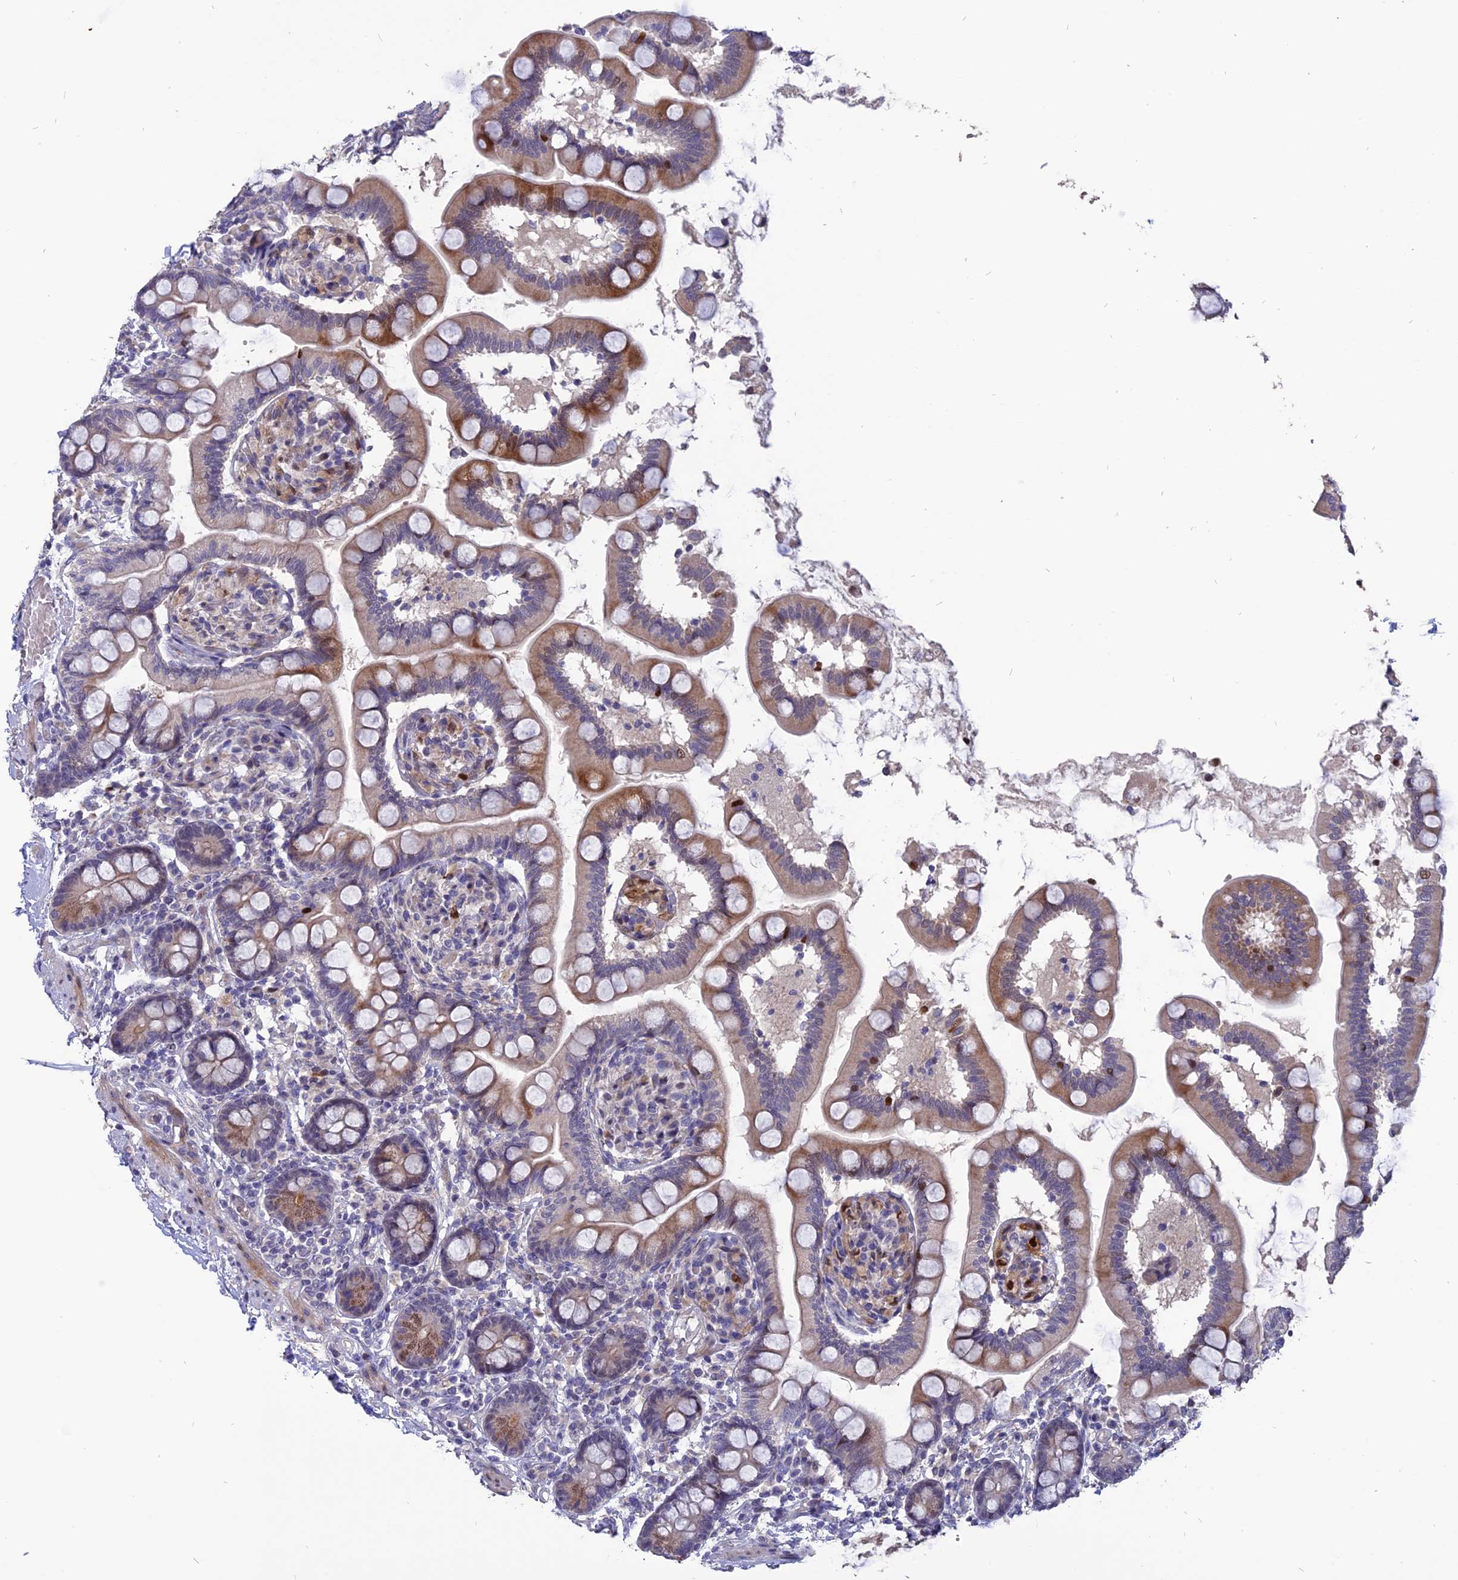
{"staining": {"intensity": "moderate", "quantity": "25%-75%", "location": "cytoplasmic/membranous,nuclear"}, "tissue": "small intestine", "cell_type": "Glandular cells", "image_type": "normal", "snomed": [{"axis": "morphology", "description": "Normal tissue, NOS"}, {"axis": "topography", "description": "Small intestine"}], "caption": "The histopathology image shows staining of unremarkable small intestine, revealing moderate cytoplasmic/membranous,nuclear protein positivity (brown color) within glandular cells.", "gene": "TMEM263", "patient": {"sex": "female", "age": 64}}